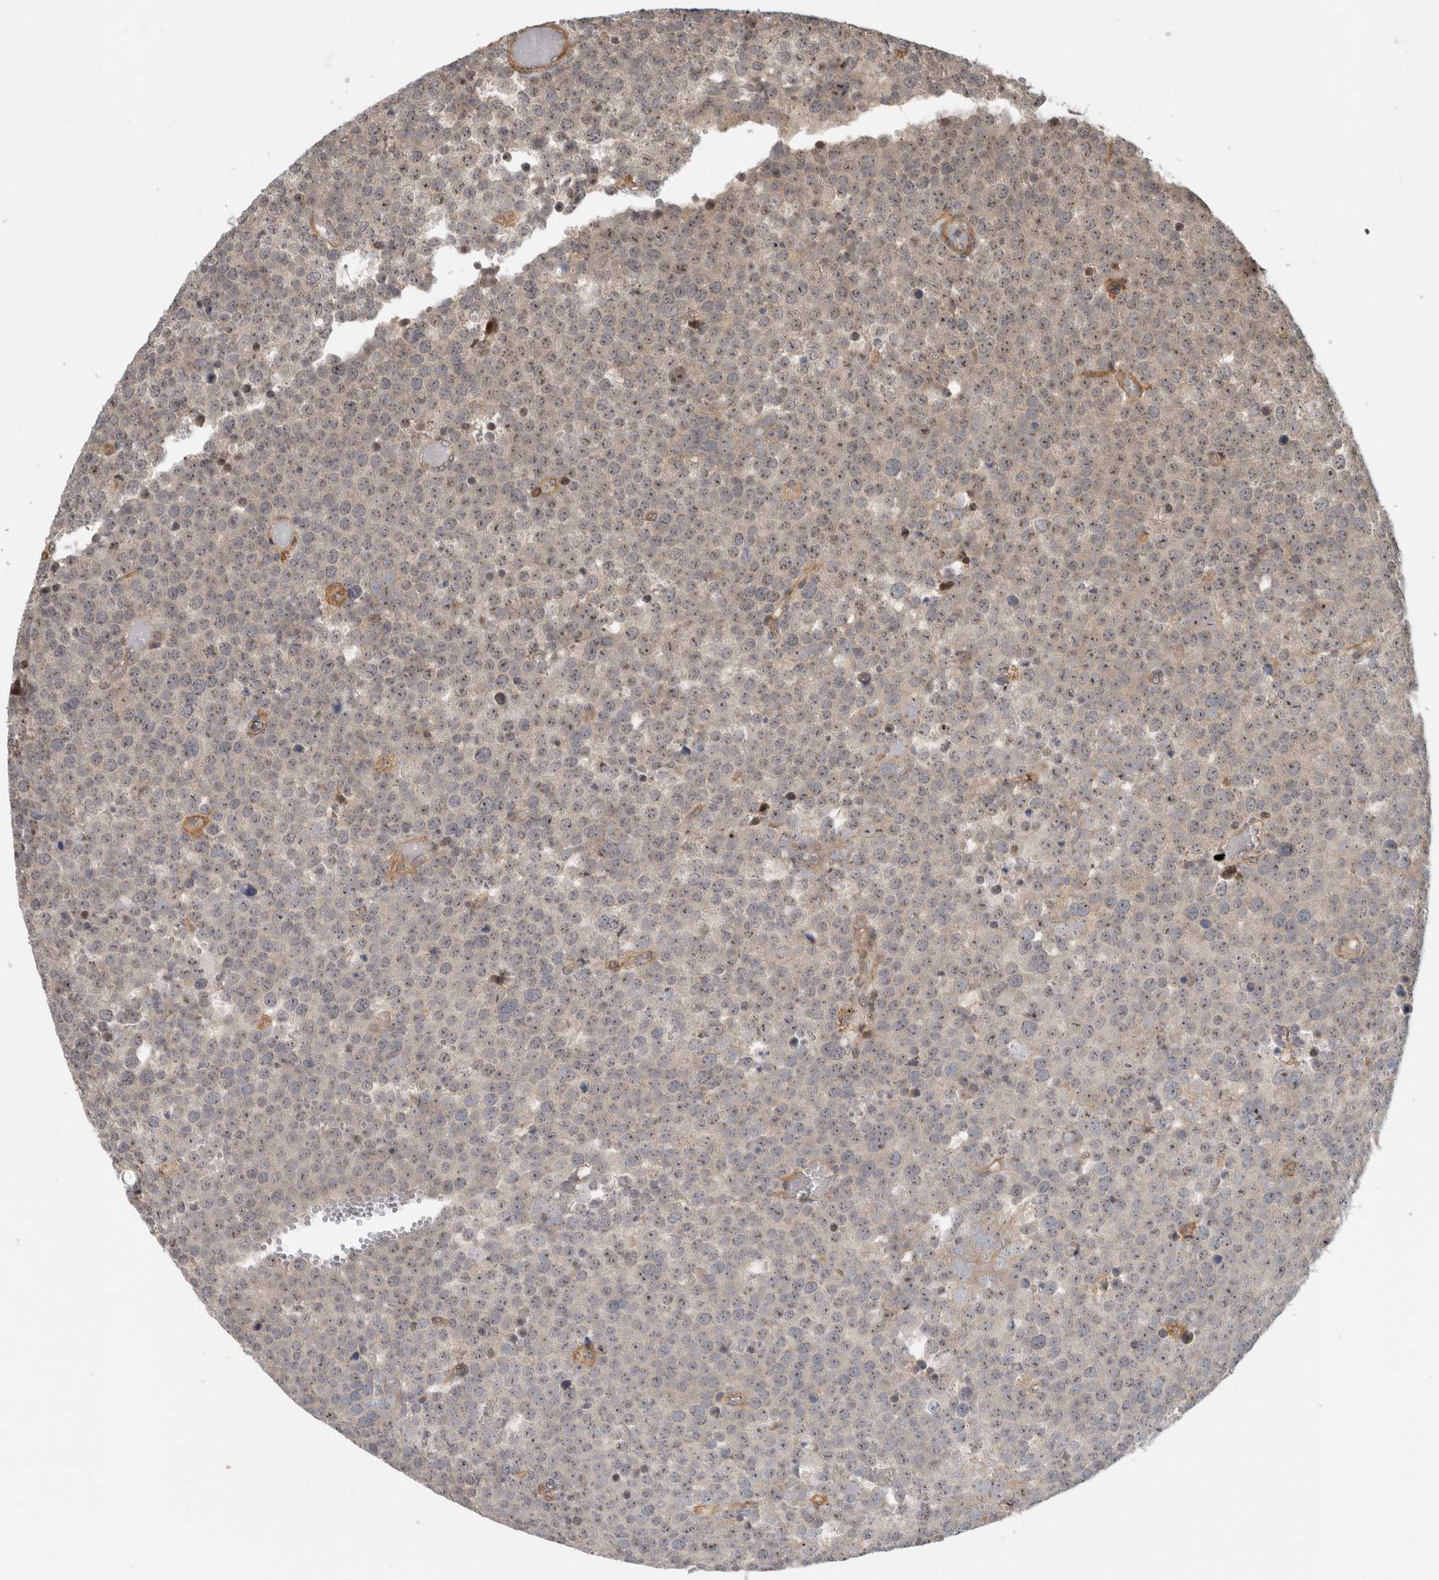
{"staining": {"intensity": "weak", "quantity": ">75%", "location": "nuclear"}, "tissue": "testis cancer", "cell_type": "Tumor cells", "image_type": "cancer", "snomed": [{"axis": "morphology", "description": "Seminoma, NOS"}, {"axis": "topography", "description": "Testis"}], "caption": "There is low levels of weak nuclear expression in tumor cells of testis cancer (seminoma), as demonstrated by immunohistochemical staining (brown color).", "gene": "WASF2", "patient": {"sex": "male", "age": 71}}